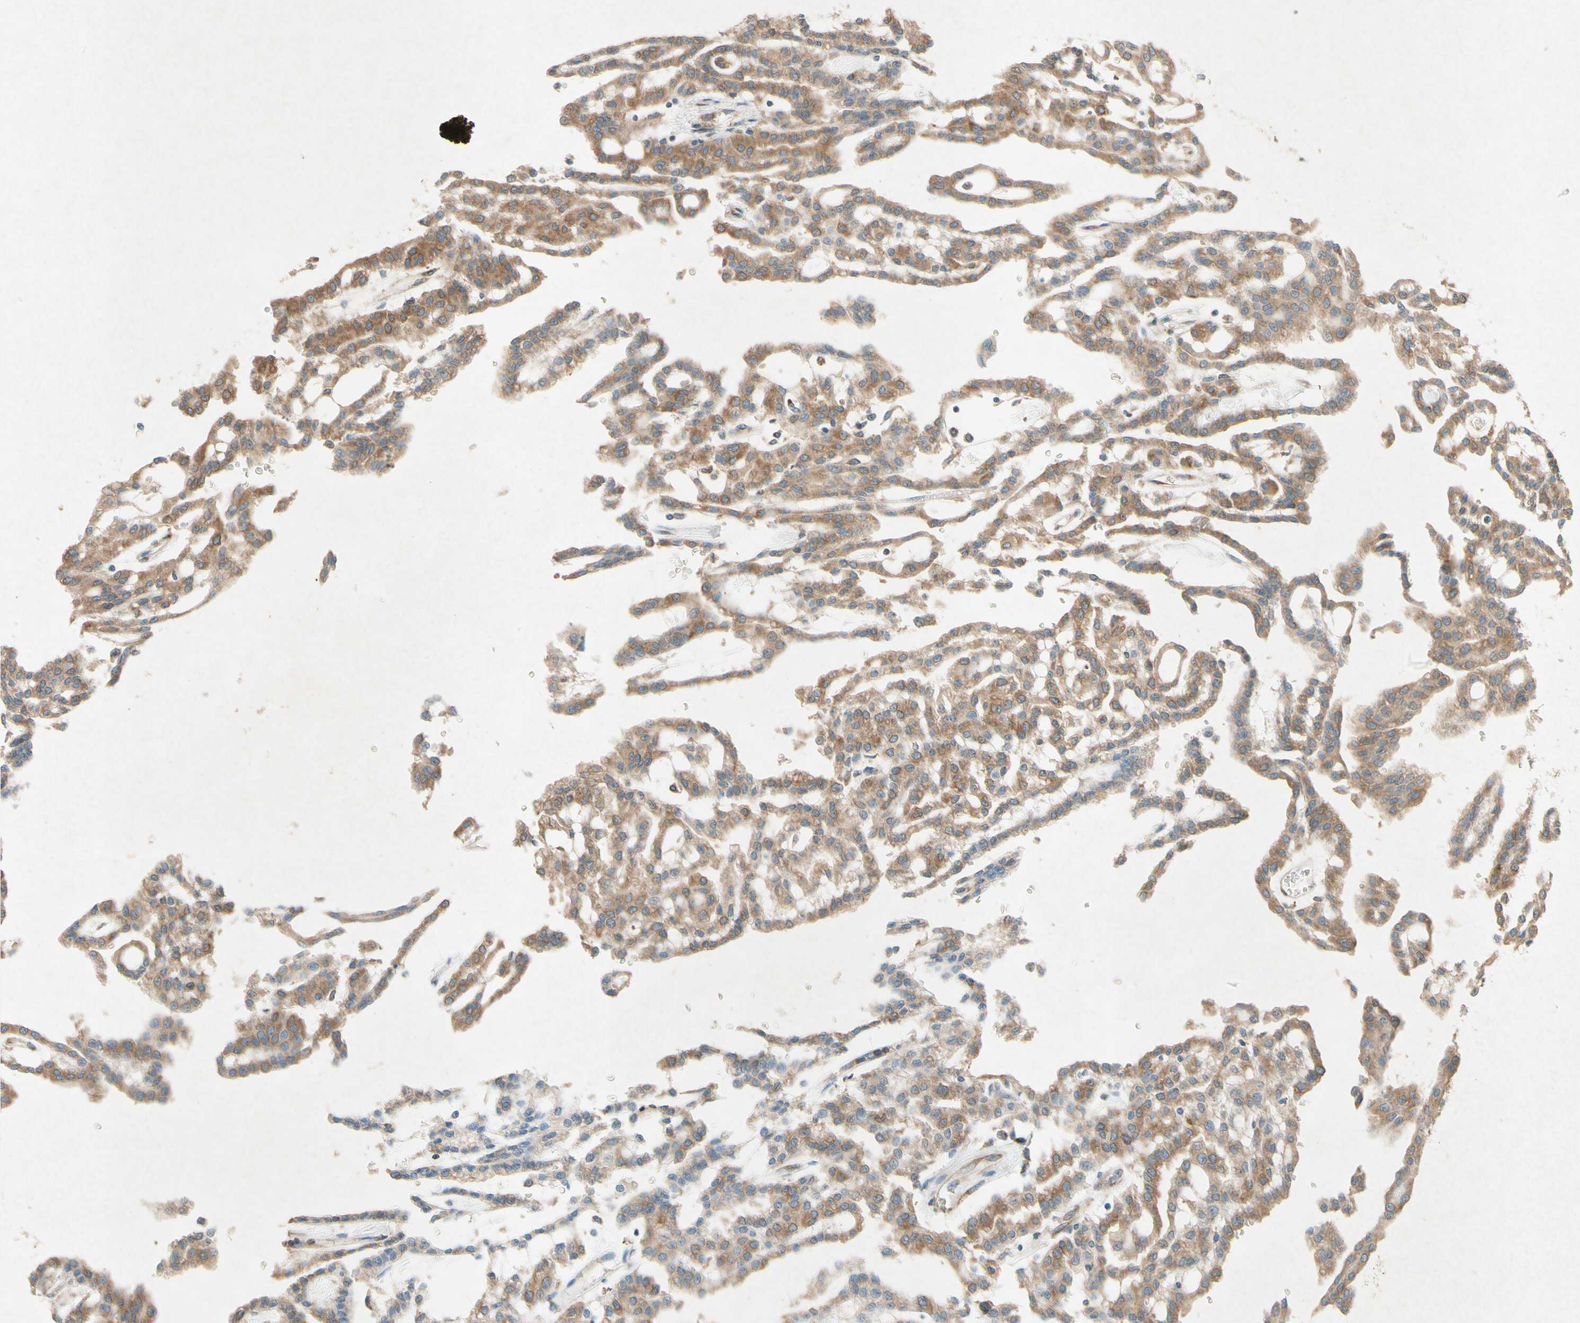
{"staining": {"intensity": "moderate", "quantity": ">75%", "location": "cytoplasmic/membranous"}, "tissue": "renal cancer", "cell_type": "Tumor cells", "image_type": "cancer", "snomed": [{"axis": "morphology", "description": "Adenocarcinoma, NOS"}, {"axis": "topography", "description": "Kidney"}], "caption": "Immunohistochemistry staining of renal adenocarcinoma, which exhibits medium levels of moderate cytoplasmic/membranous expression in approximately >75% of tumor cells indicating moderate cytoplasmic/membranous protein staining. The staining was performed using DAB (brown) for protein detection and nuclei were counterstained in hematoxylin (blue).", "gene": "PABPC1", "patient": {"sex": "male", "age": 63}}